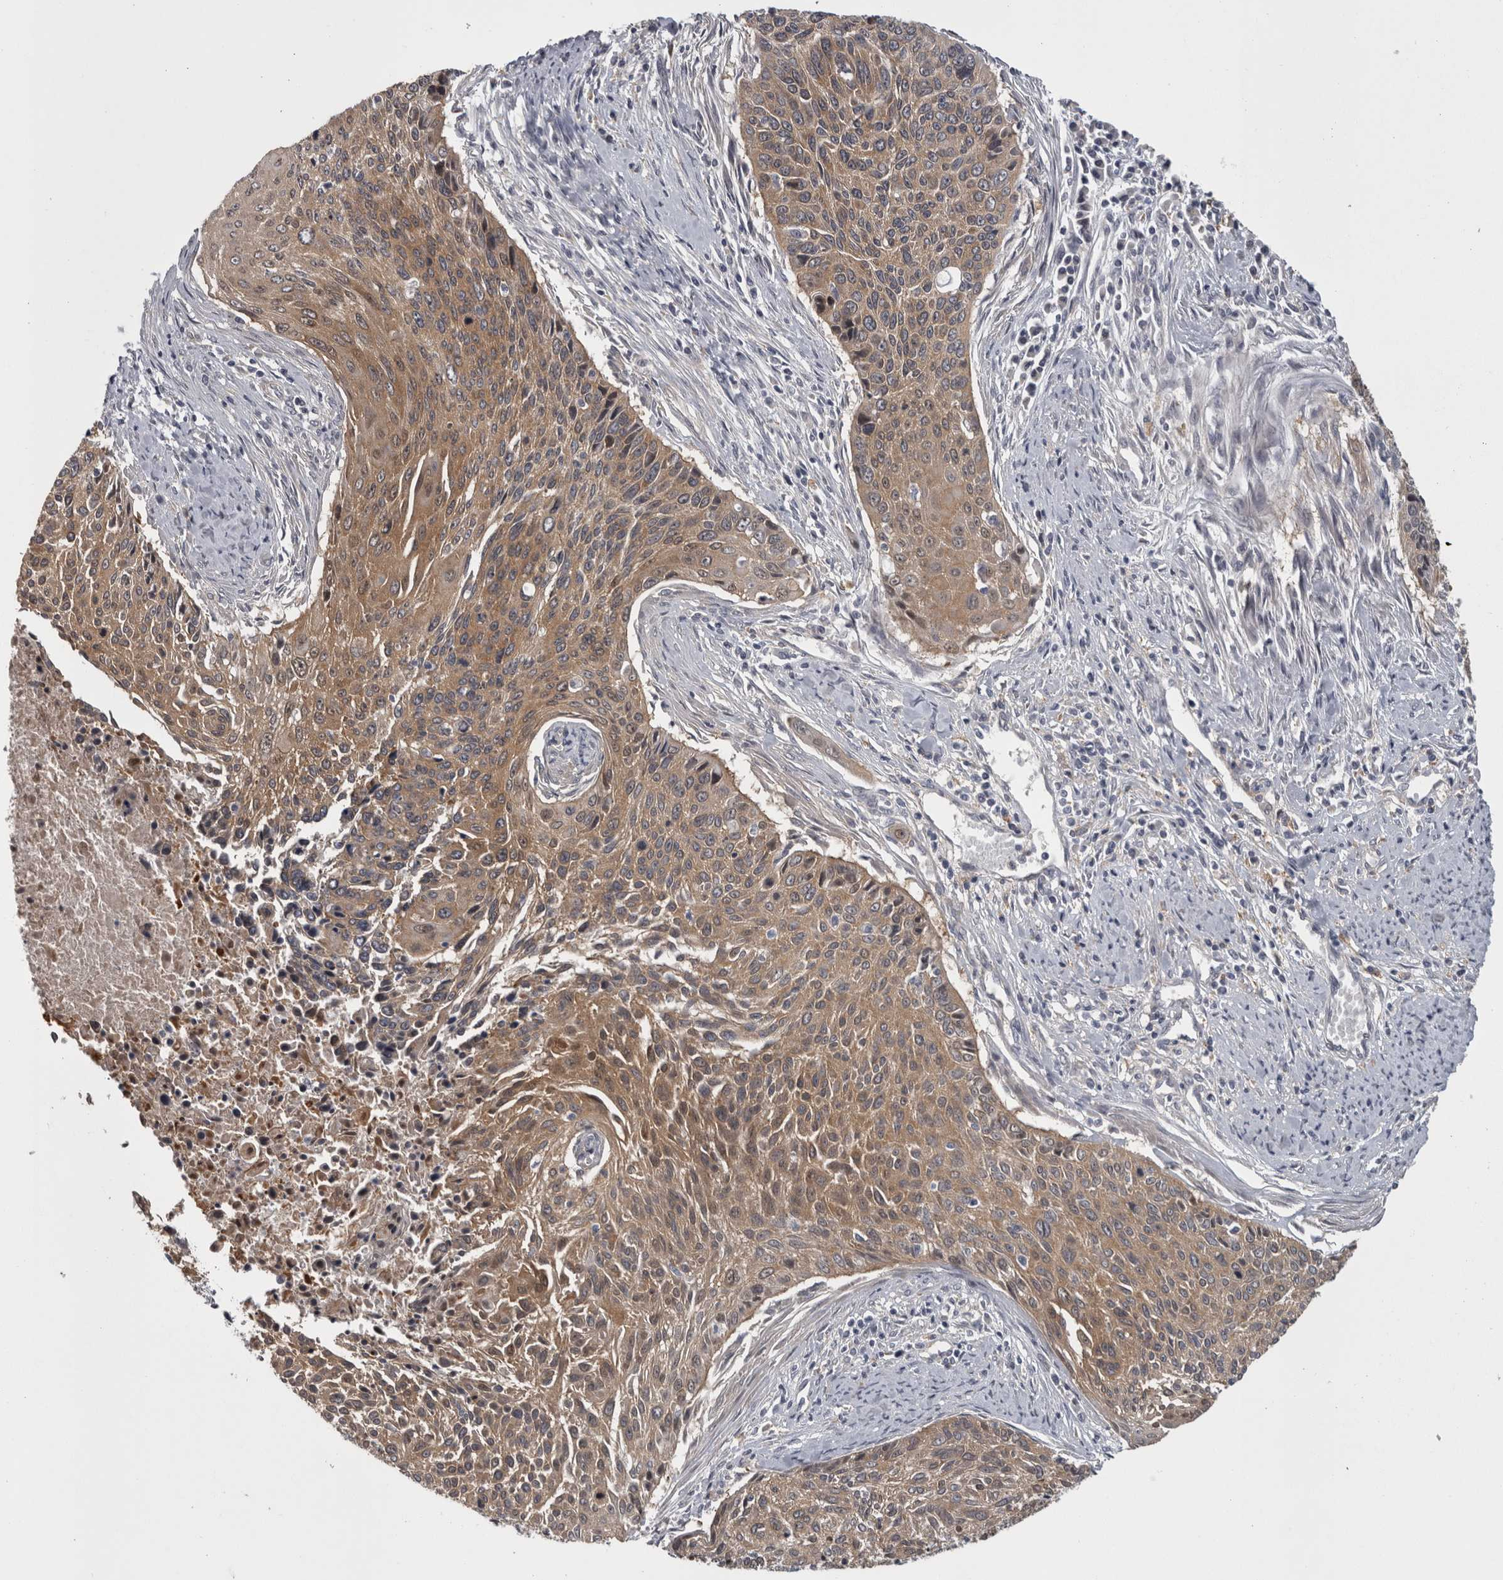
{"staining": {"intensity": "moderate", "quantity": ">75%", "location": "cytoplasmic/membranous"}, "tissue": "cervical cancer", "cell_type": "Tumor cells", "image_type": "cancer", "snomed": [{"axis": "morphology", "description": "Squamous cell carcinoma, NOS"}, {"axis": "topography", "description": "Cervix"}], "caption": "Protein staining of cervical cancer tissue exhibits moderate cytoplasmic/membranous expression in approximately >75% of tumor cells.", "gene": "PRKCI", "patient": {"sex": "female", "age": 55}}